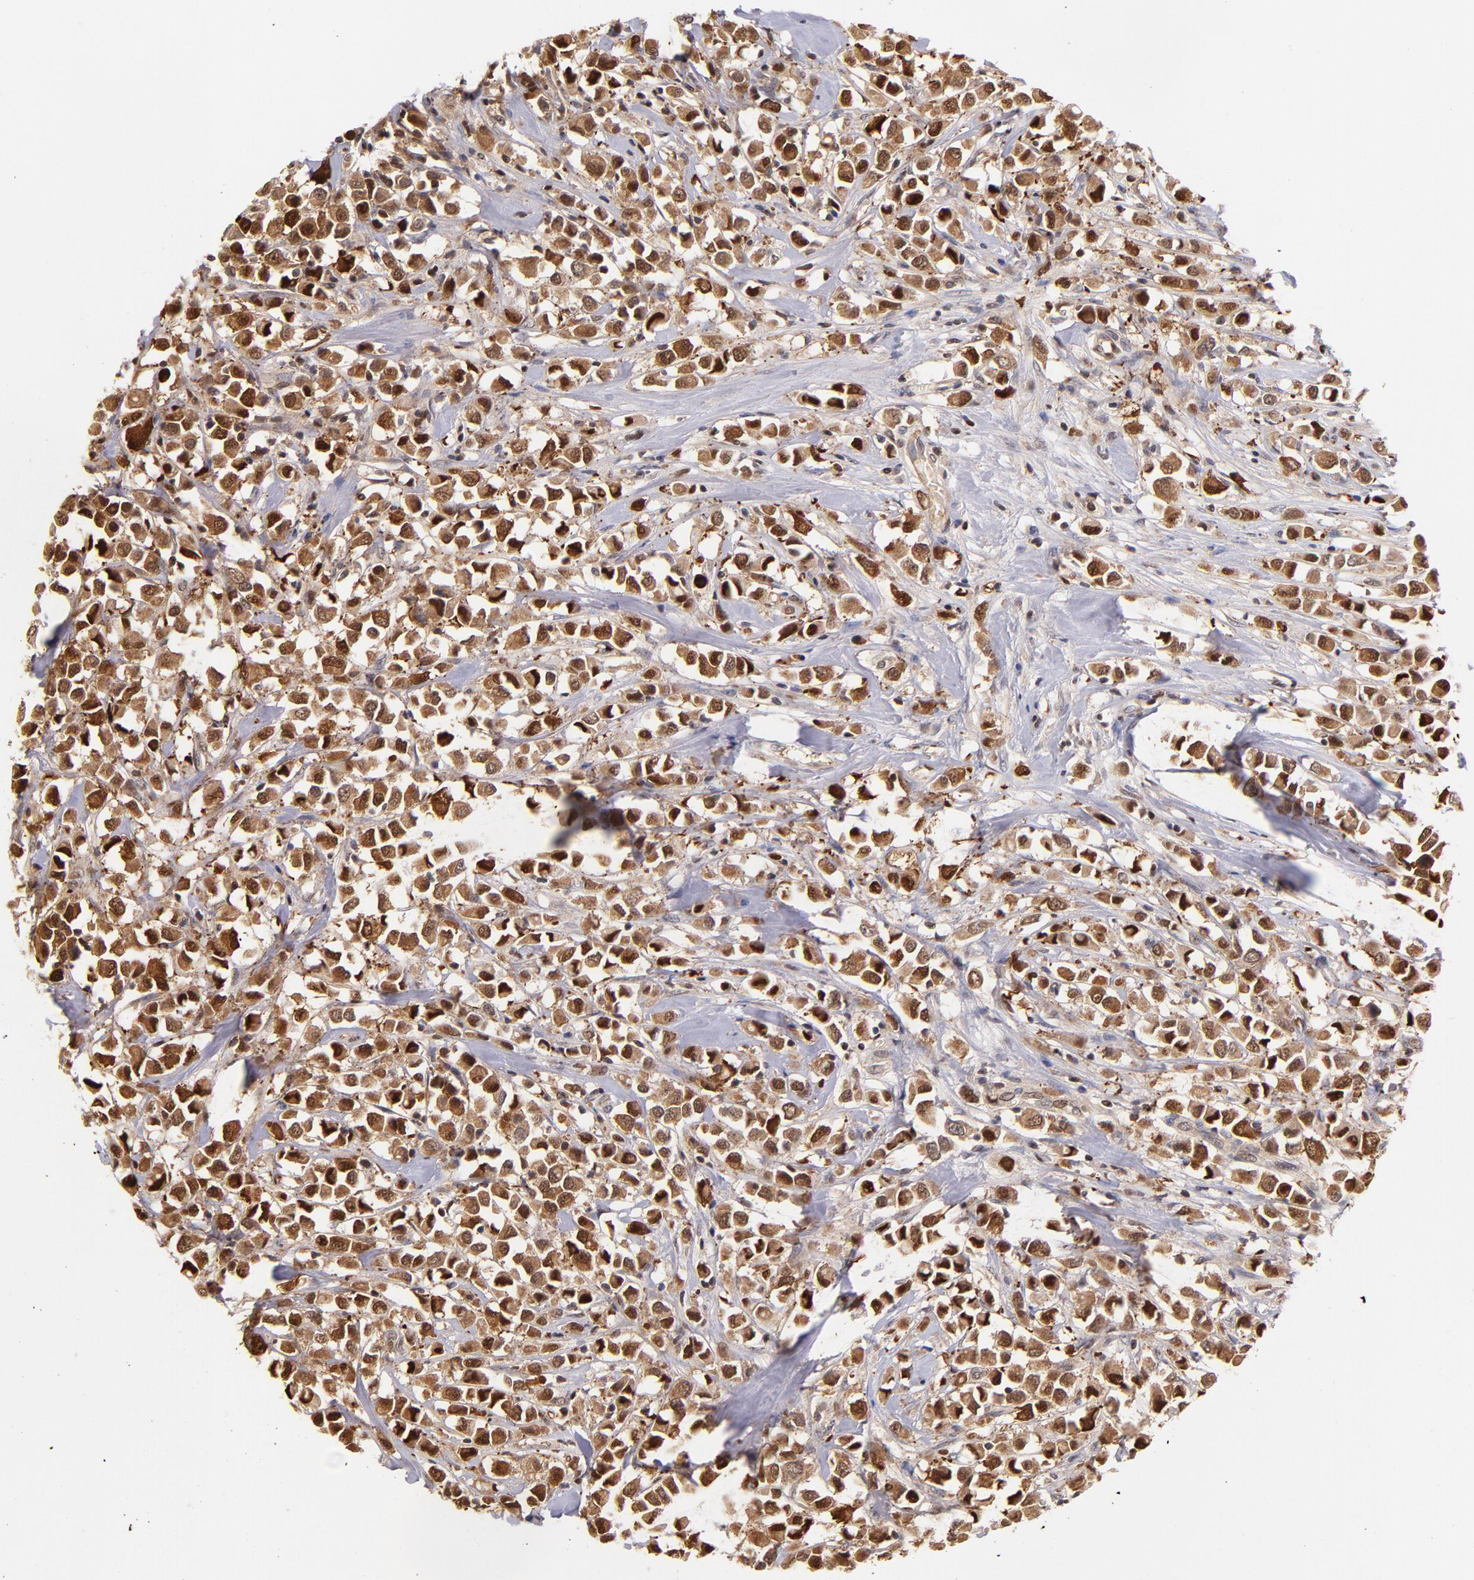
{"staining": {"intensity": "strong", "quantity": ">75%", "location": "cytoplasmic/membranous"}, "tissue": "breast cancer", "cell_type": "Tumor cells", "image_type": "cancer", "snomed": [{"axis": "morphology", "description": "Duct carcinoma"}, {"axis": "topography", "description": "Breast"}], "caption": "The image shows a brown stain indicating the presence of a protein in the cytoplasmic/membranous of tumor cells in infiltrating ductal carcinoma (breast). The staining was performed using DAB to visualize the protein expression in brown, while the nuclei were stained in blue with hematoxylin (Magnification: 20x).", "gene": "YWHAB", "patient": {"sex": "female", "age": 61}}